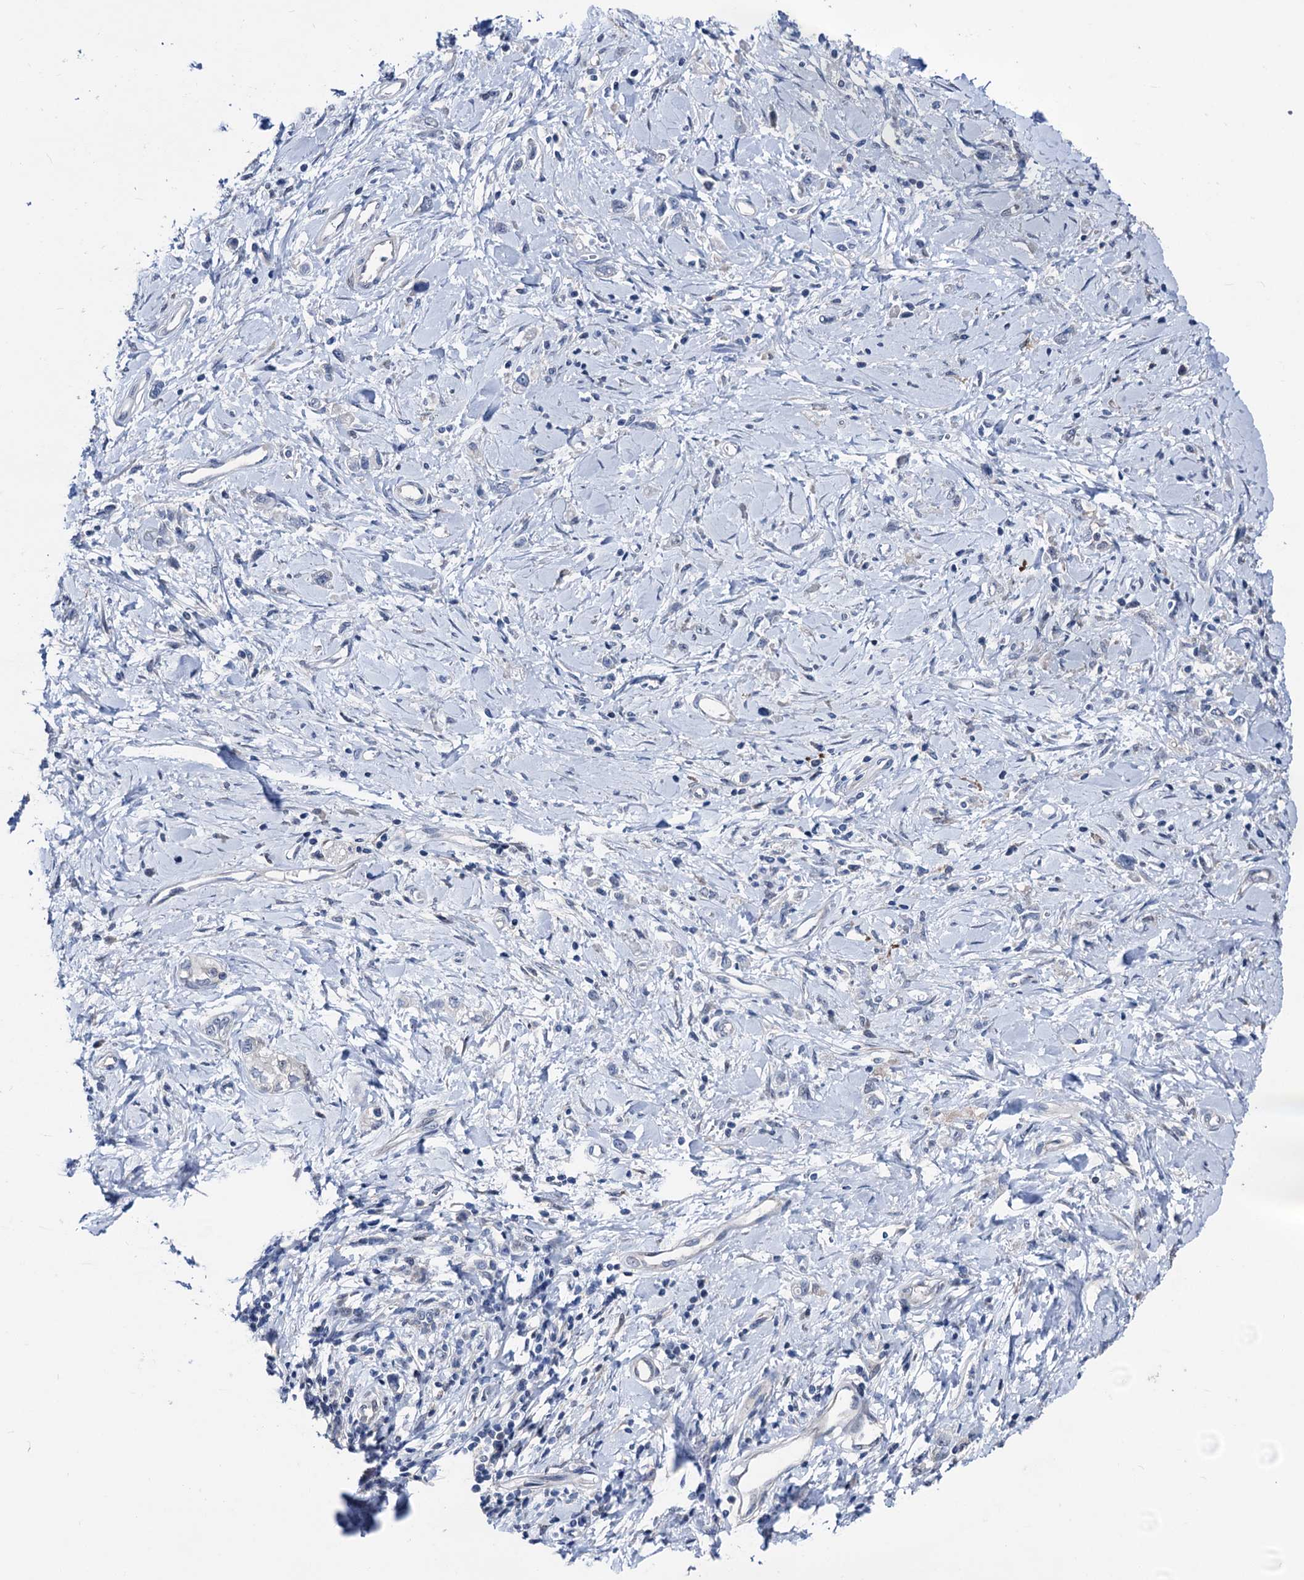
{"staining": {"intensity": "negative", "quantity": "none", "location": "none"}, "tissue": "stomach cancer", "cell_type": "Tumor cells", "image_type": "cancer", "snomed": [{"axis": "morphology", "description": "Adenocarcinoma, NOS"}, {"axis": "topography", "description": "Stomach"}], "caption": "This photomicrograph is of adenocarcinoma (stomach) stained with immunohistochemistry to label a protein in brown with the nuclei are counter-stained blue. There is no staining in tumor cells.", "gene": "GLO1", "patient": {"sex": "female", "age": 76}}